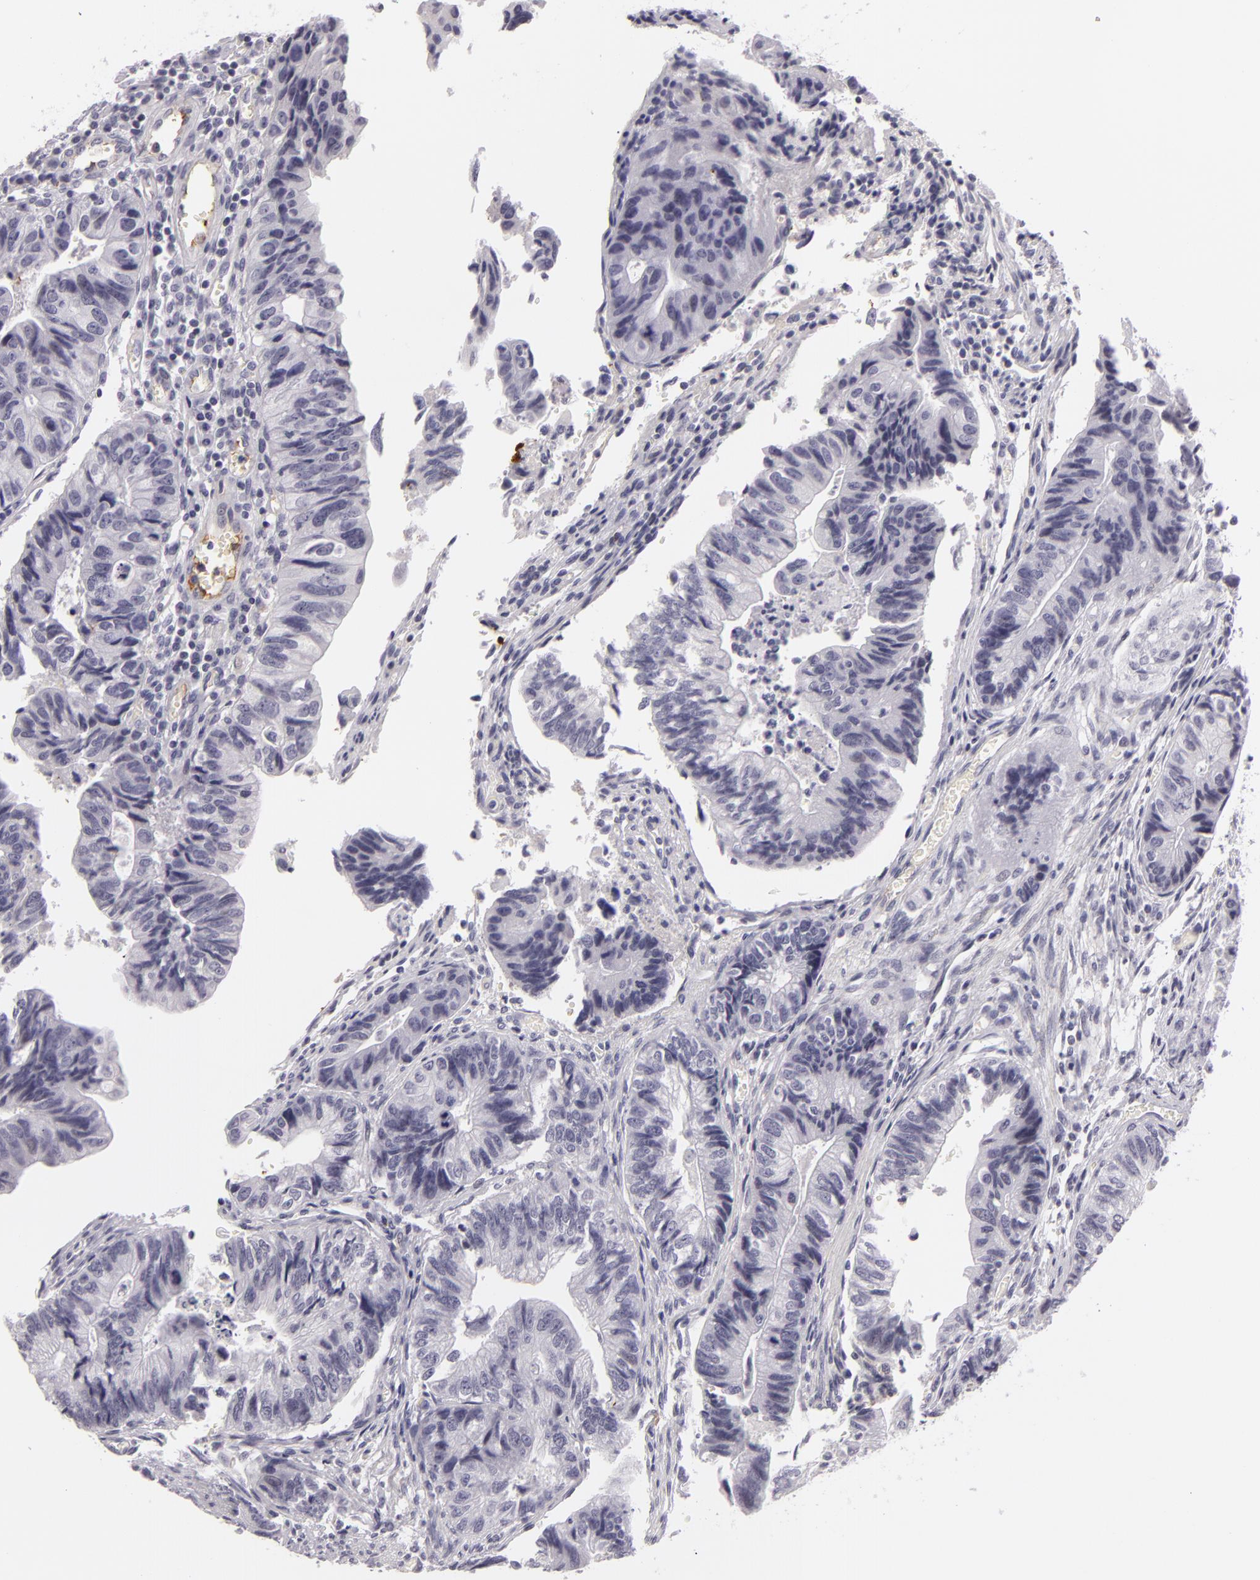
{"staining": {"intensity": "negative", "quantity": "none", "location": "none"}, "tissue": "colorectal cancer", "cell_type": "Tumor cells", "image_type": "cancer", "snomed": [{"axis": "morphology", "description": "Adenocarcinoma, NOS"}, {"axis": "topography", "description": "Colon"}], "caption": "This is an immunohistochemistry (IHC) histopathology image of human adenocarcinoma (colorectal). There is no expression in tumor cells.", "gene": "CTNNB1", "patient": {"sex": "female", "age": 11}}